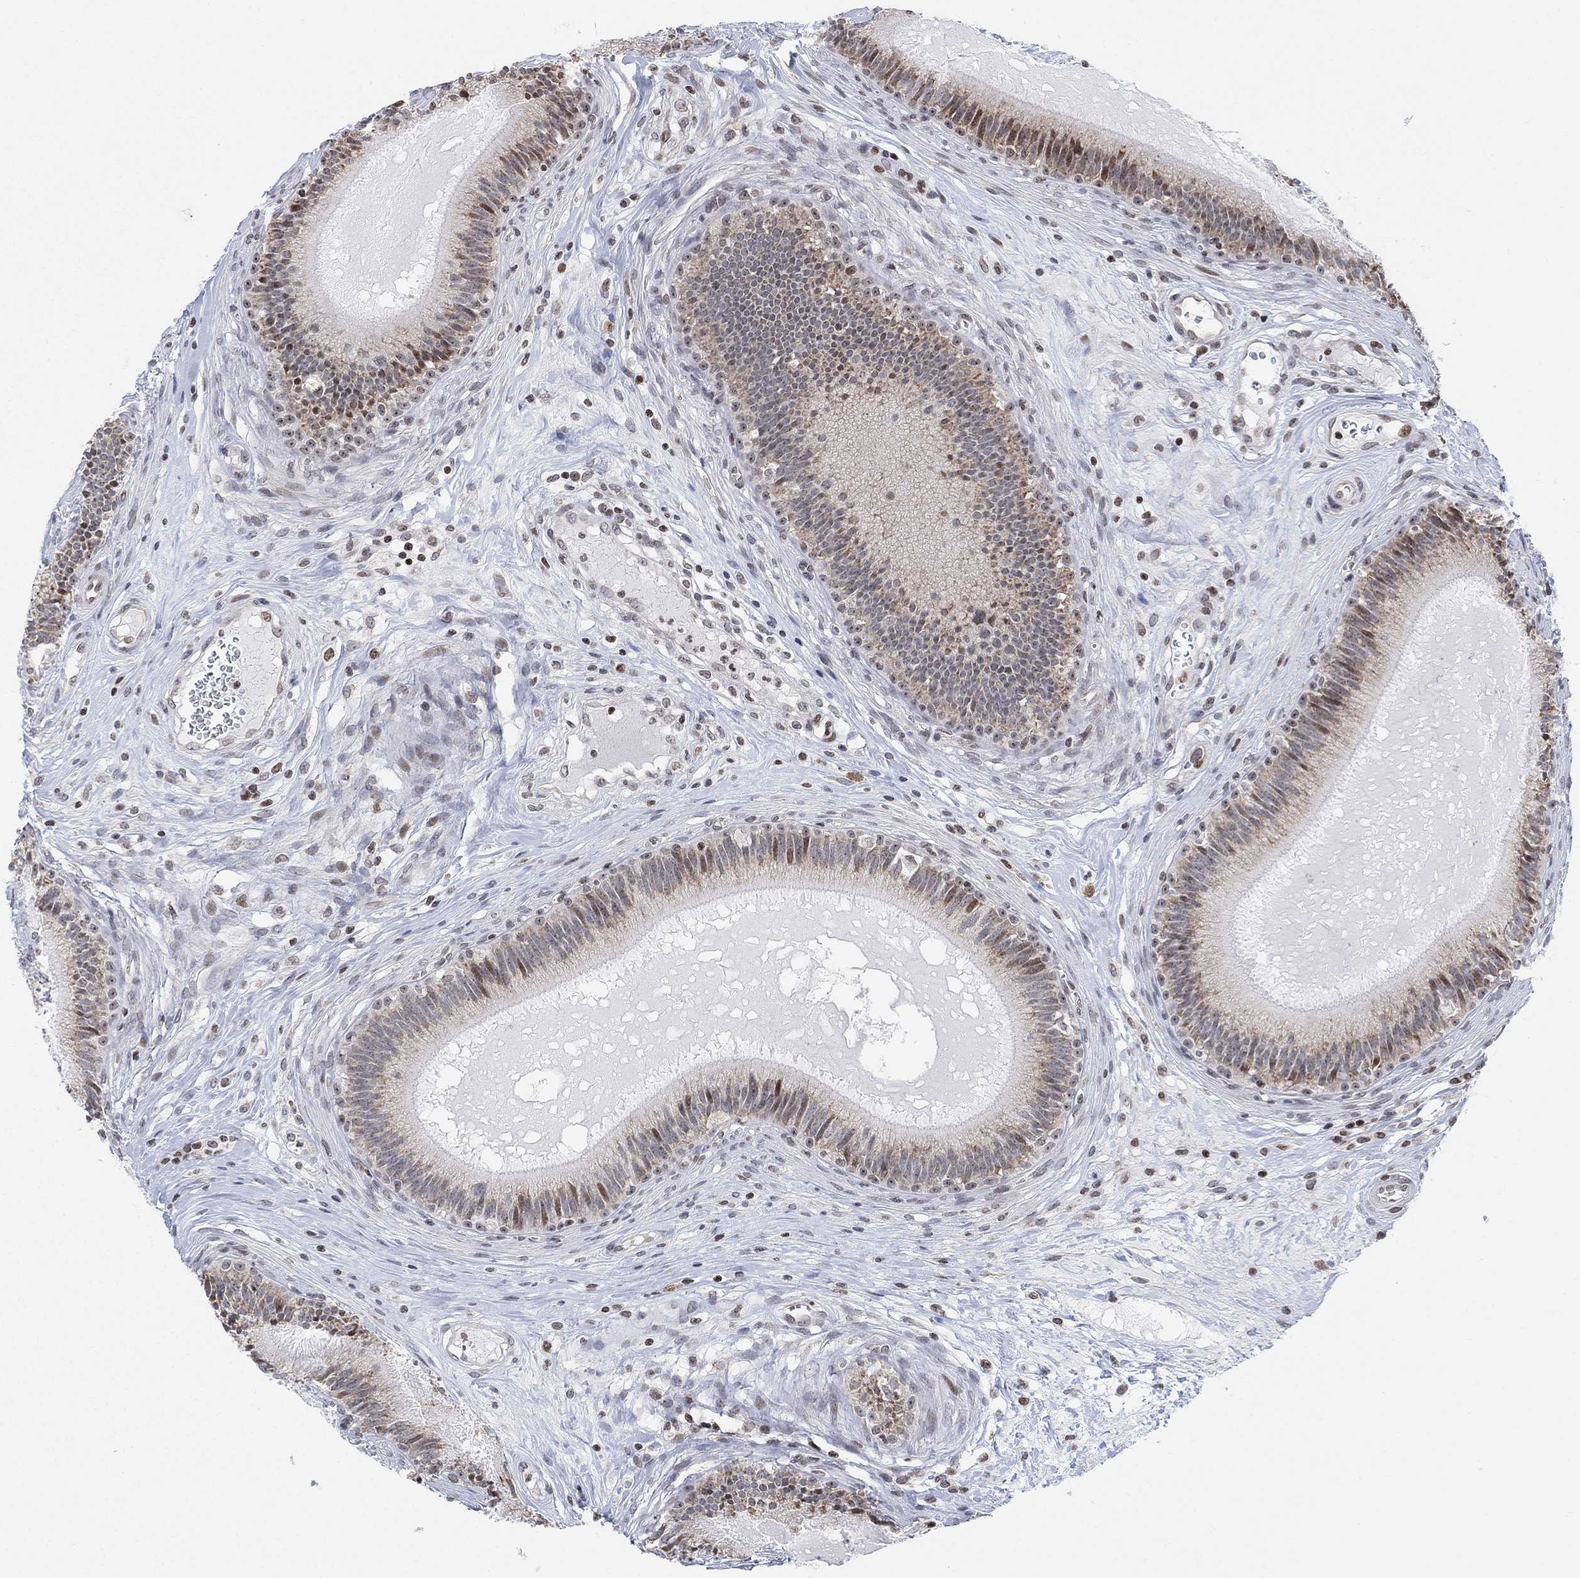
{"staining": {"intensity": "strong", "quantity": "<25%", "location": "cytoplasmic/membranous"}, "tissue": "epididymis", "cell_type": "Glandular cells", "image_type": "normal", "snomed": [{"axis": "morphology", "description": "Normal tissue, NOS"}, {"axis": "topography", "description": "Epididymis"}], "caption": "Brown immunohistochemical staining in unremarkable epididymis shows strong cytoplasmic/membranous positivity in about <25% of glandular cells.", "gene": "ABHD14A", "patient": {"sex": "male", "age": 27}}